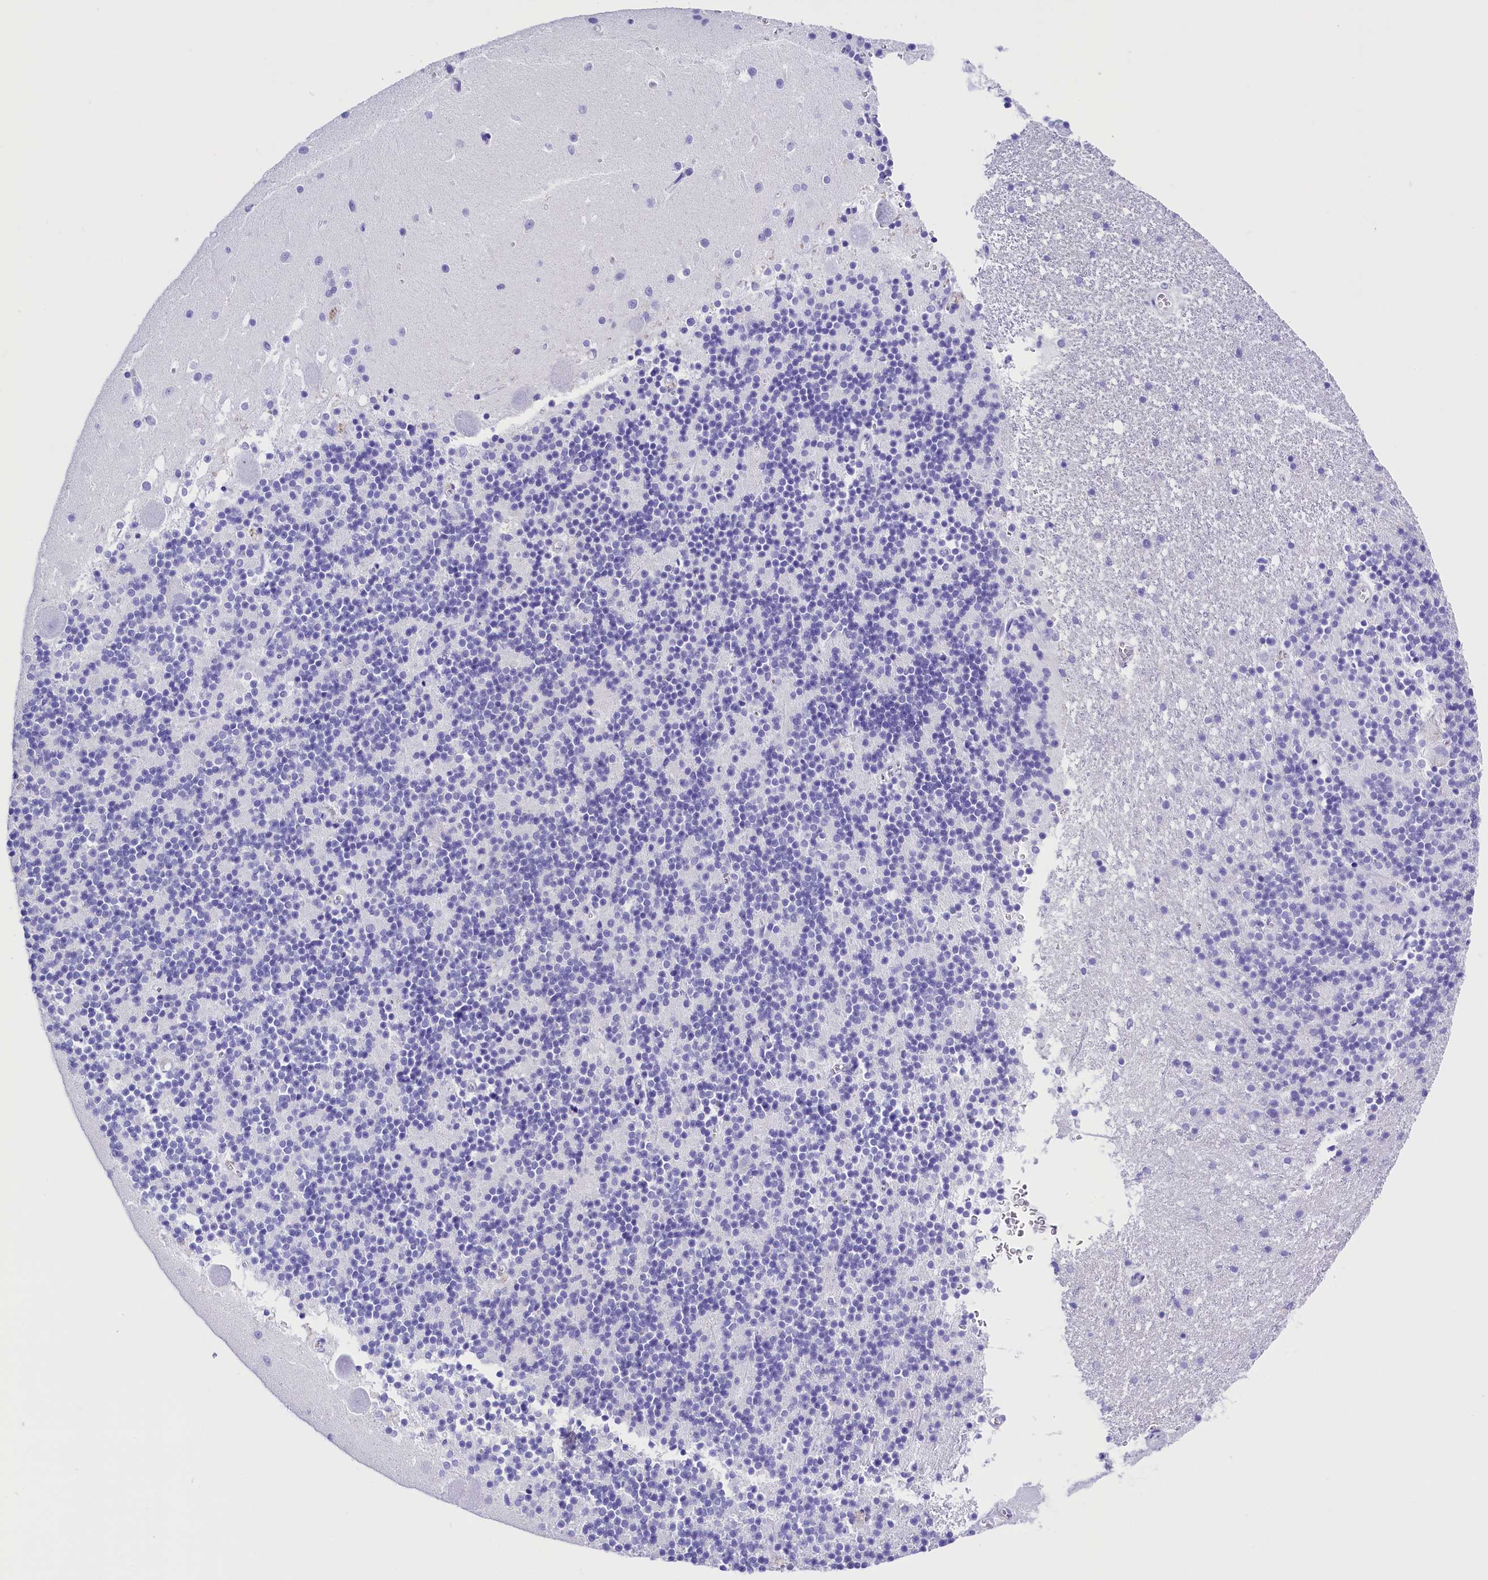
{"staining": {"intensity": "negative", "quantity": "none", "location": "none"}, "tissue": "cerebellum", "cell_type": "Cells in granular layer", "image_type": "normal", "snomed": [{"axis": "morphology", "description": "Normal tissue, NOS"}, {"axis": "topography", "description": "Cerebellum"}], "caption": "An IHC photomicrograph of unremarkable cerebellum is shown. There is no staining in cells in granular layer of cerebellum. (Stains: DAB (3,3'-diaminobenzidine) immunohistochemistry (IHC) with hematoxylin counter stain, Microscopy: brightfield microscopy at high magnification).", "gene": "CLC", "patient": {"sex": "male", "age": 54}}